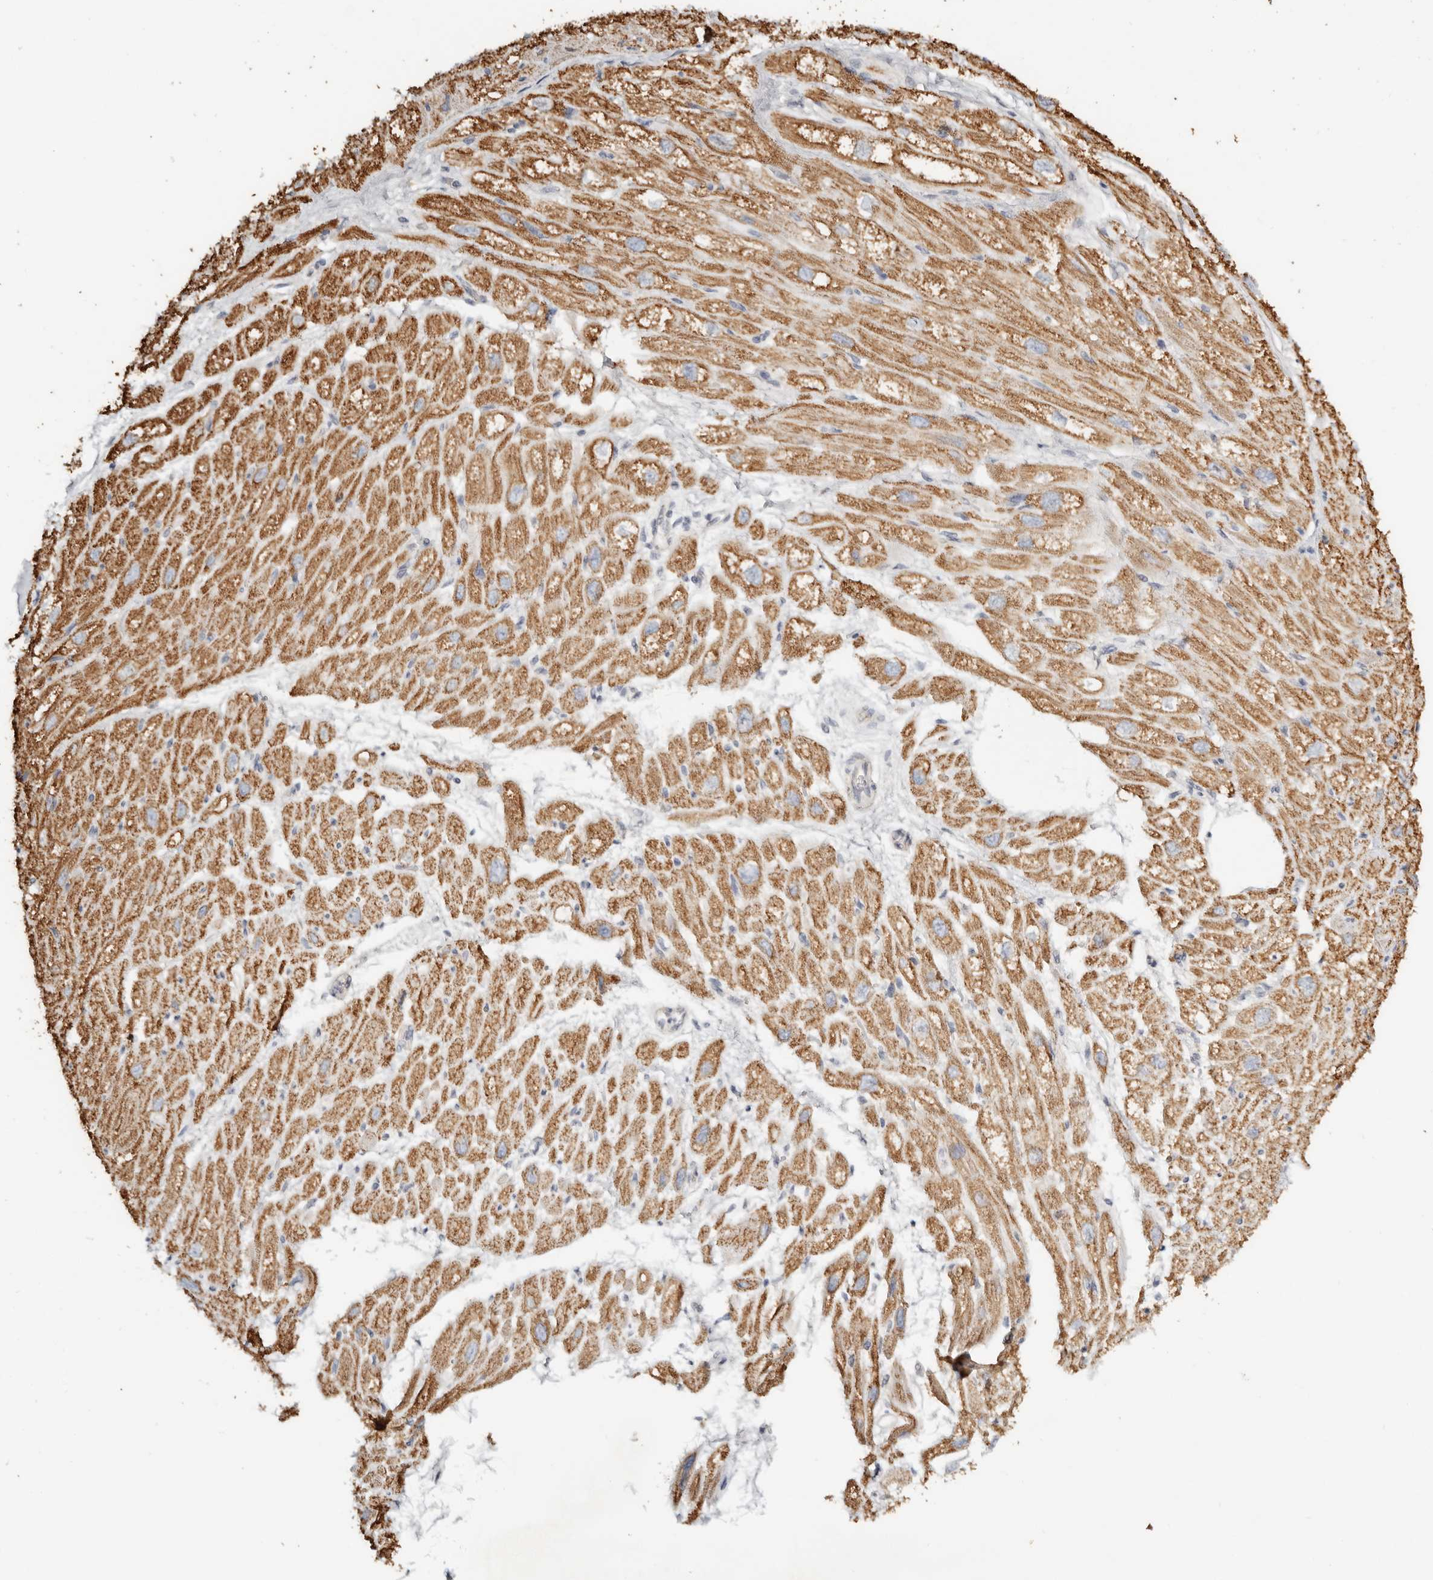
{"staining": {"intensity": "moderate", "quantity": ">75%", "location": "cytoplasmic/membranous"}, "tissue": "heart muscle", "cell_type": "Cardiomyocytes", "image_type": "normal", "snomed": [{"axis": "morphology", "description": "Normal tissue, NOS"}, {"axis": "topography", "description": "Heart"}], "caption": "Moderate cytoplasmic/membranous expression for a protein is appreciated in about >75% of cardiomyocytes of unremarkable heart muscle using immunohistochemistry.", "gene": "KDF1", "patient": {"sex": "male", "age": 50}}